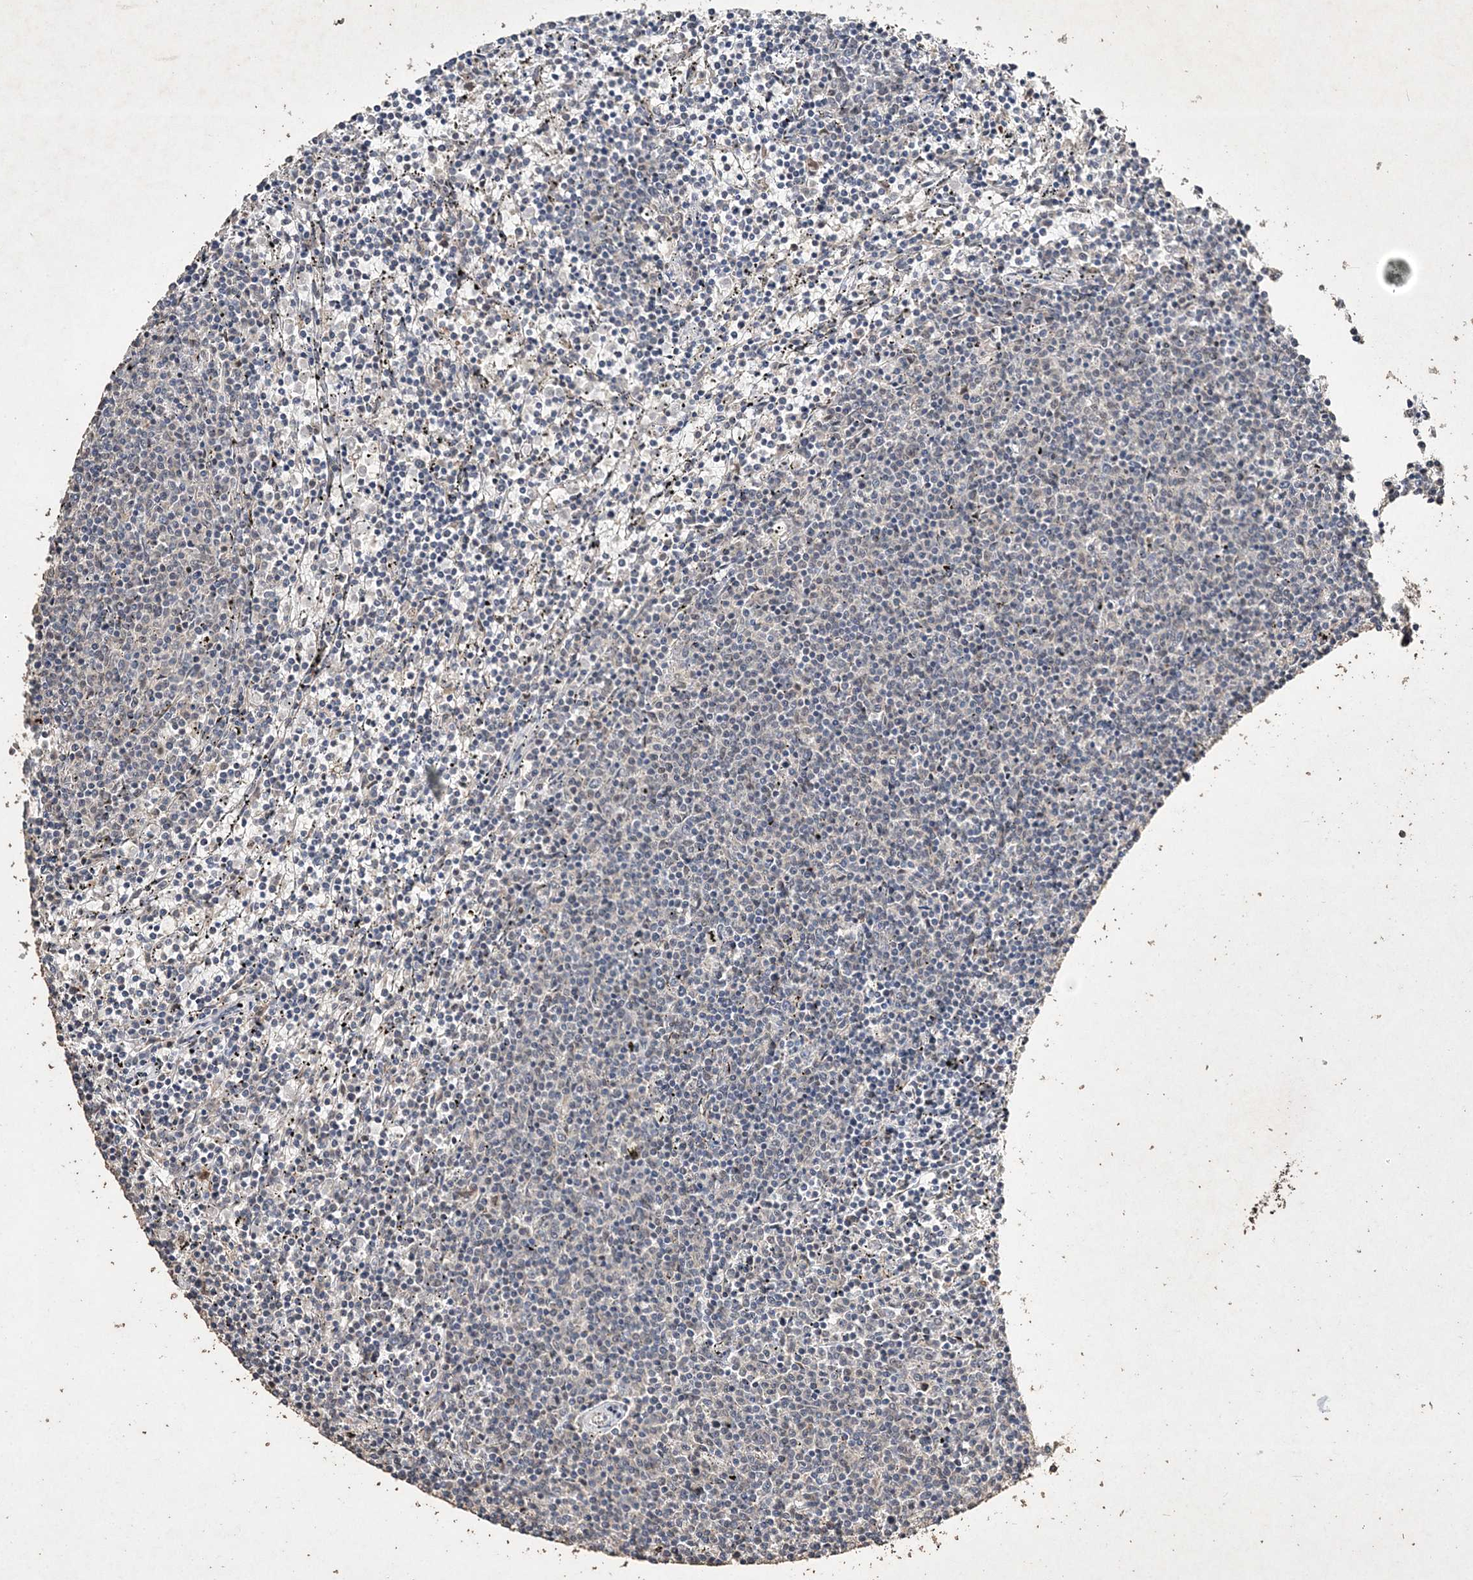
{"staining": {"intensity": "negative", "quantity": "none", "location": "none"}, "tissue": "lymphoma", "cell_type": "Tumor cells", "image_type": "cancer", "snomed": [{"axis": "morphology", "description": "Malignant lymphoma, non-Hodgkin's type, Low grade"}, {"axis": "topography", "description": "Spleen"}], "caption": "High magnification brightfield microscopy of lymphoma stained with DAB (3,3'-diaminobenzidine) (brown) and counterstained with hematoxylin (blue): tumor cells show no significant staining.", "gene": "C3orf38", "patient": {"sex": "female", "age": 50}}